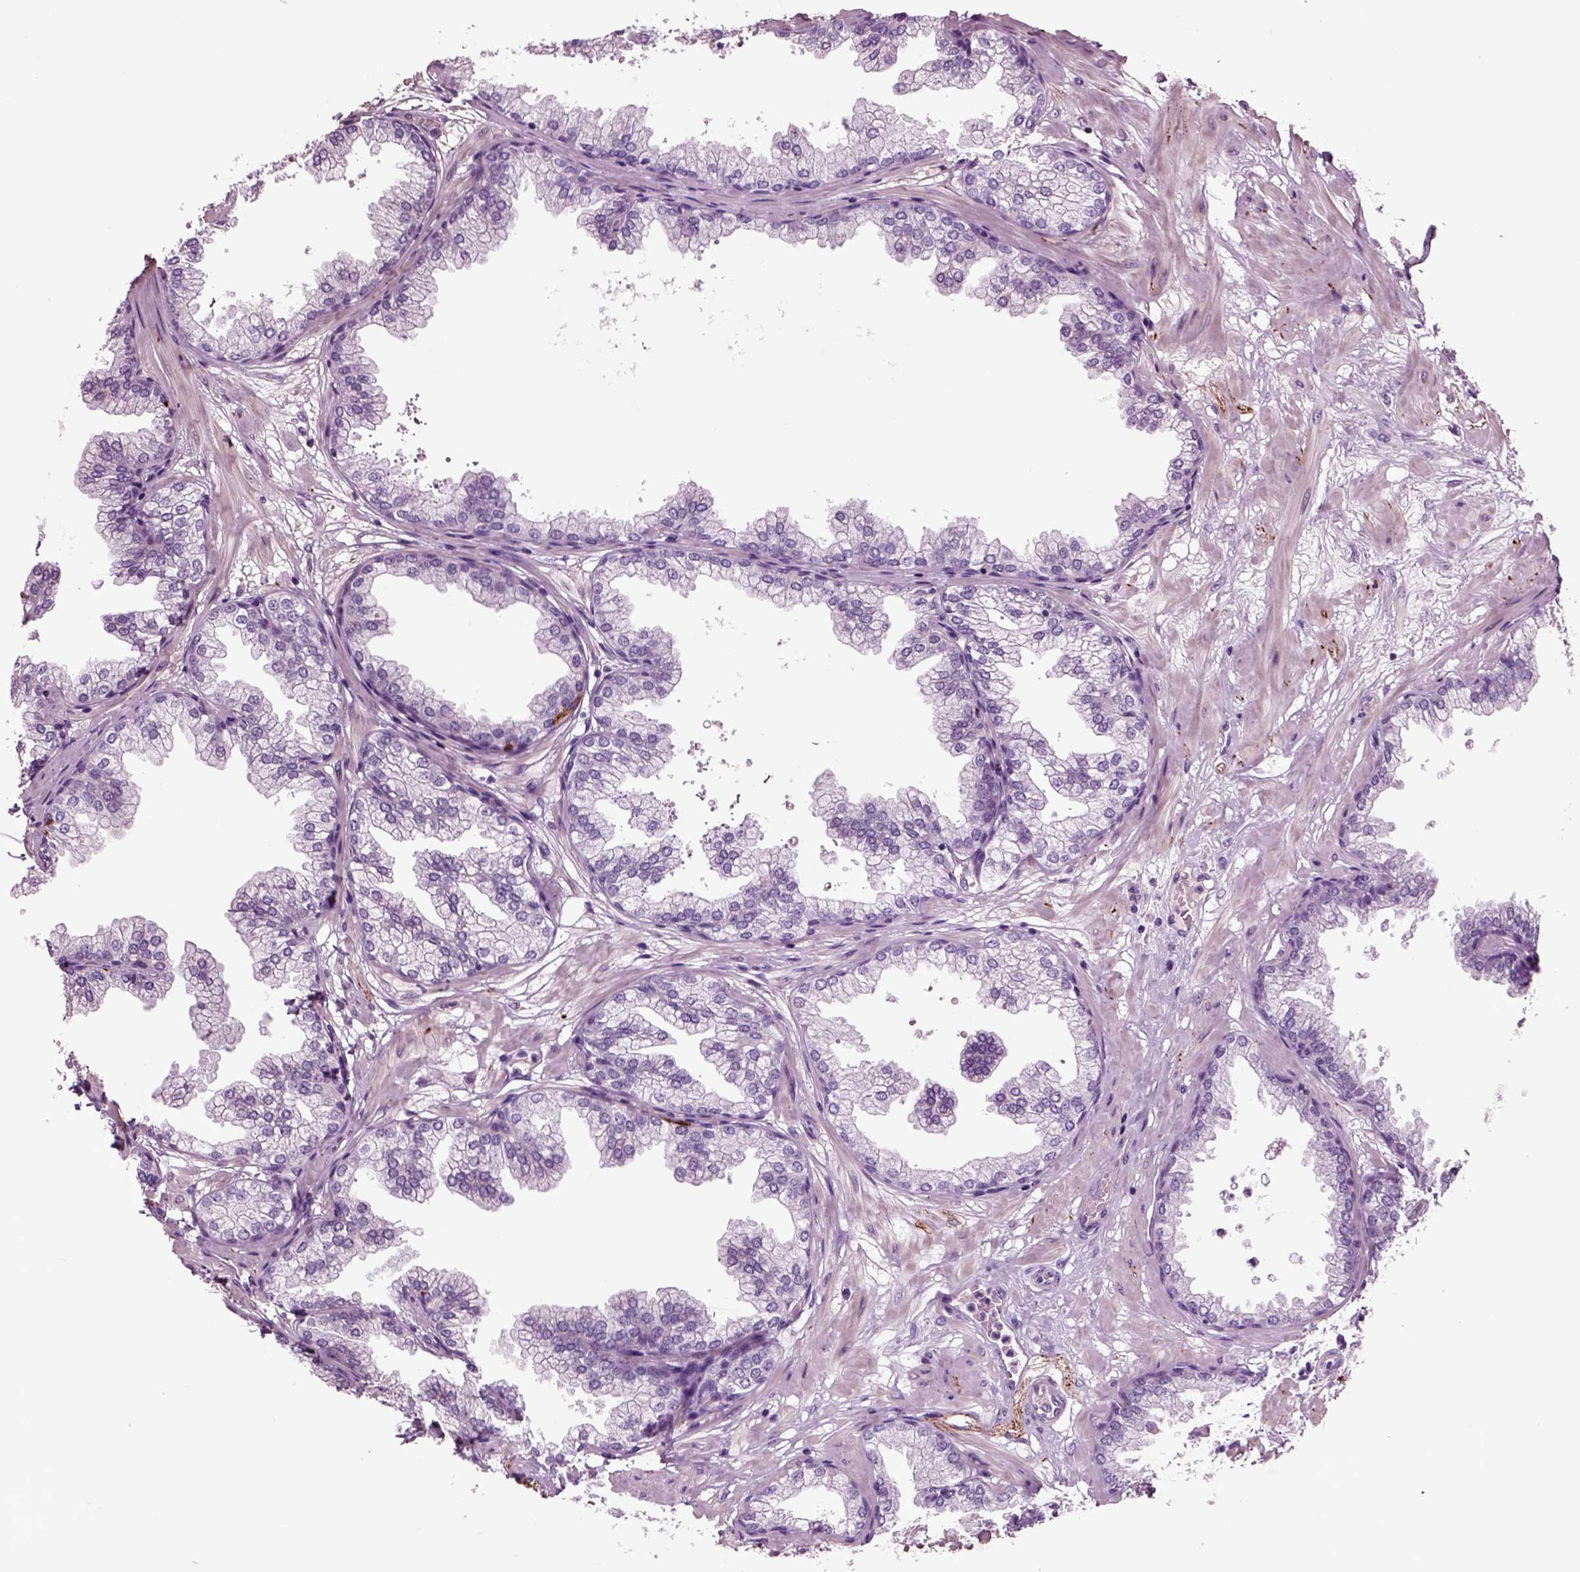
{"staining": {"intensity": "negative", "quantity": "none", "location": "none"}, "tissue": "prostate", "cell_type": "Glandular cells", "image_type": "normal", "snomed": [{"axis": "morphology", "description": "Normal tissue, NOS"}, {"axis": "topography", "description": "Prostate"}], "caption": "Prostate stained for a protein using immunohistochemistry (IHC) exhibits no staining glandular cells.", "gene": "CHGB", "patient": {"sex": "male", "age": 37}}